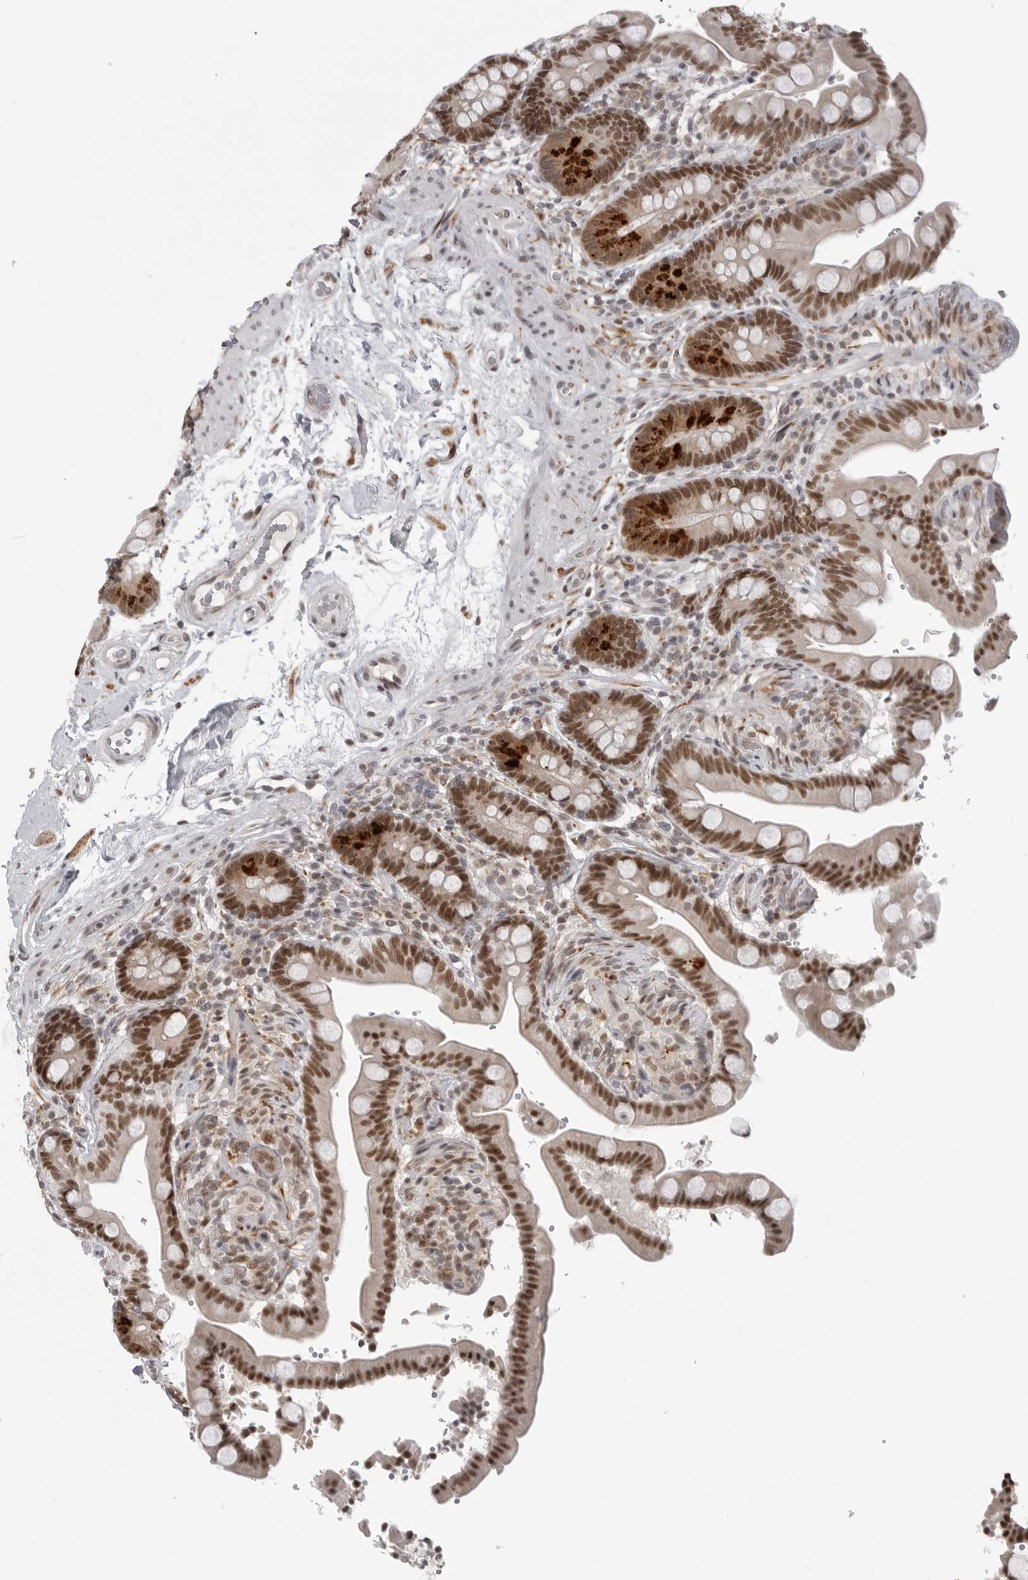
{"staining": {"intensity": "moderate", "quantity": ">75%", "location": "nuclear"}, "tissue": "colon", "cell_type": "Endothelial cells", "image_type": "normal", "snomed": [{"axis": "morphology", "description": "Normal tissue, NOS"}, {"axis": "topography", "description": "Smooth muscle"}, {"axis": "topography", "description": "Colon"}], "caption": "Immunohistochemical staining of benign human colon reveals moderate nuclear protein staining in approximately >75% of endothelial cells.", "gene": "PRDM10", "patient": {"sex": "male", "age": 73}}